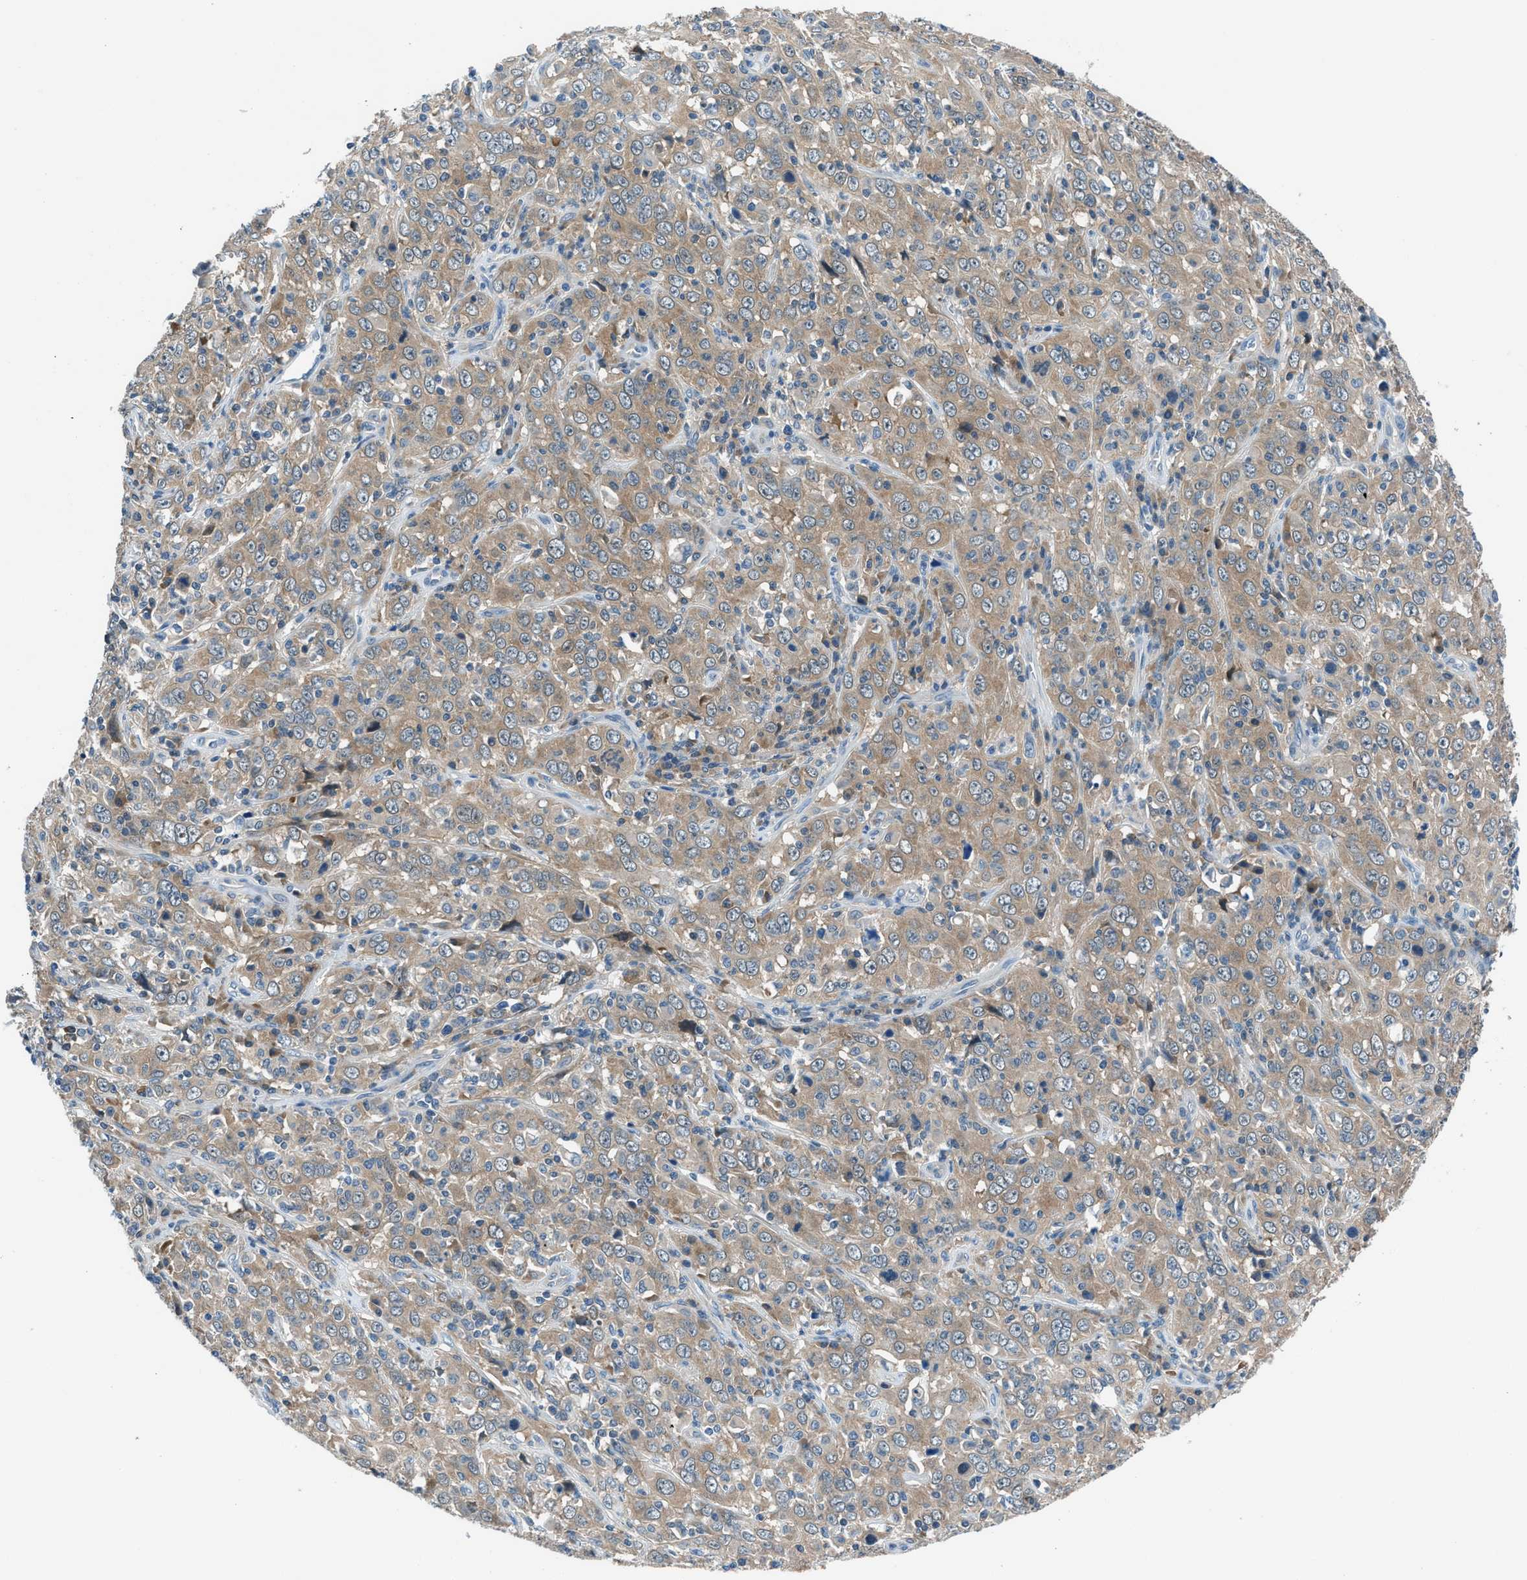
{"staining": {"intensity": "moderate", "quantity": ">75%", "location": "cytoplasmic/membranous"}, "tissue": "cervical cancer", "cell_type": "Tumor cells", "image_type": "cancer", "snomed": [{"axis": "morphology", "description": "Squamous cell carcinoma, NOS"}, {"axis": "topography", "description": "Cervix"}], "caption": "A micrograph of squamous cell carcinoma (cervical) stained for a protein displays moderate cytoplasmic/membranous brown staining in tumor cells.", "gene": "ACP1", "patient": {"sex": "female", "age": 46}}